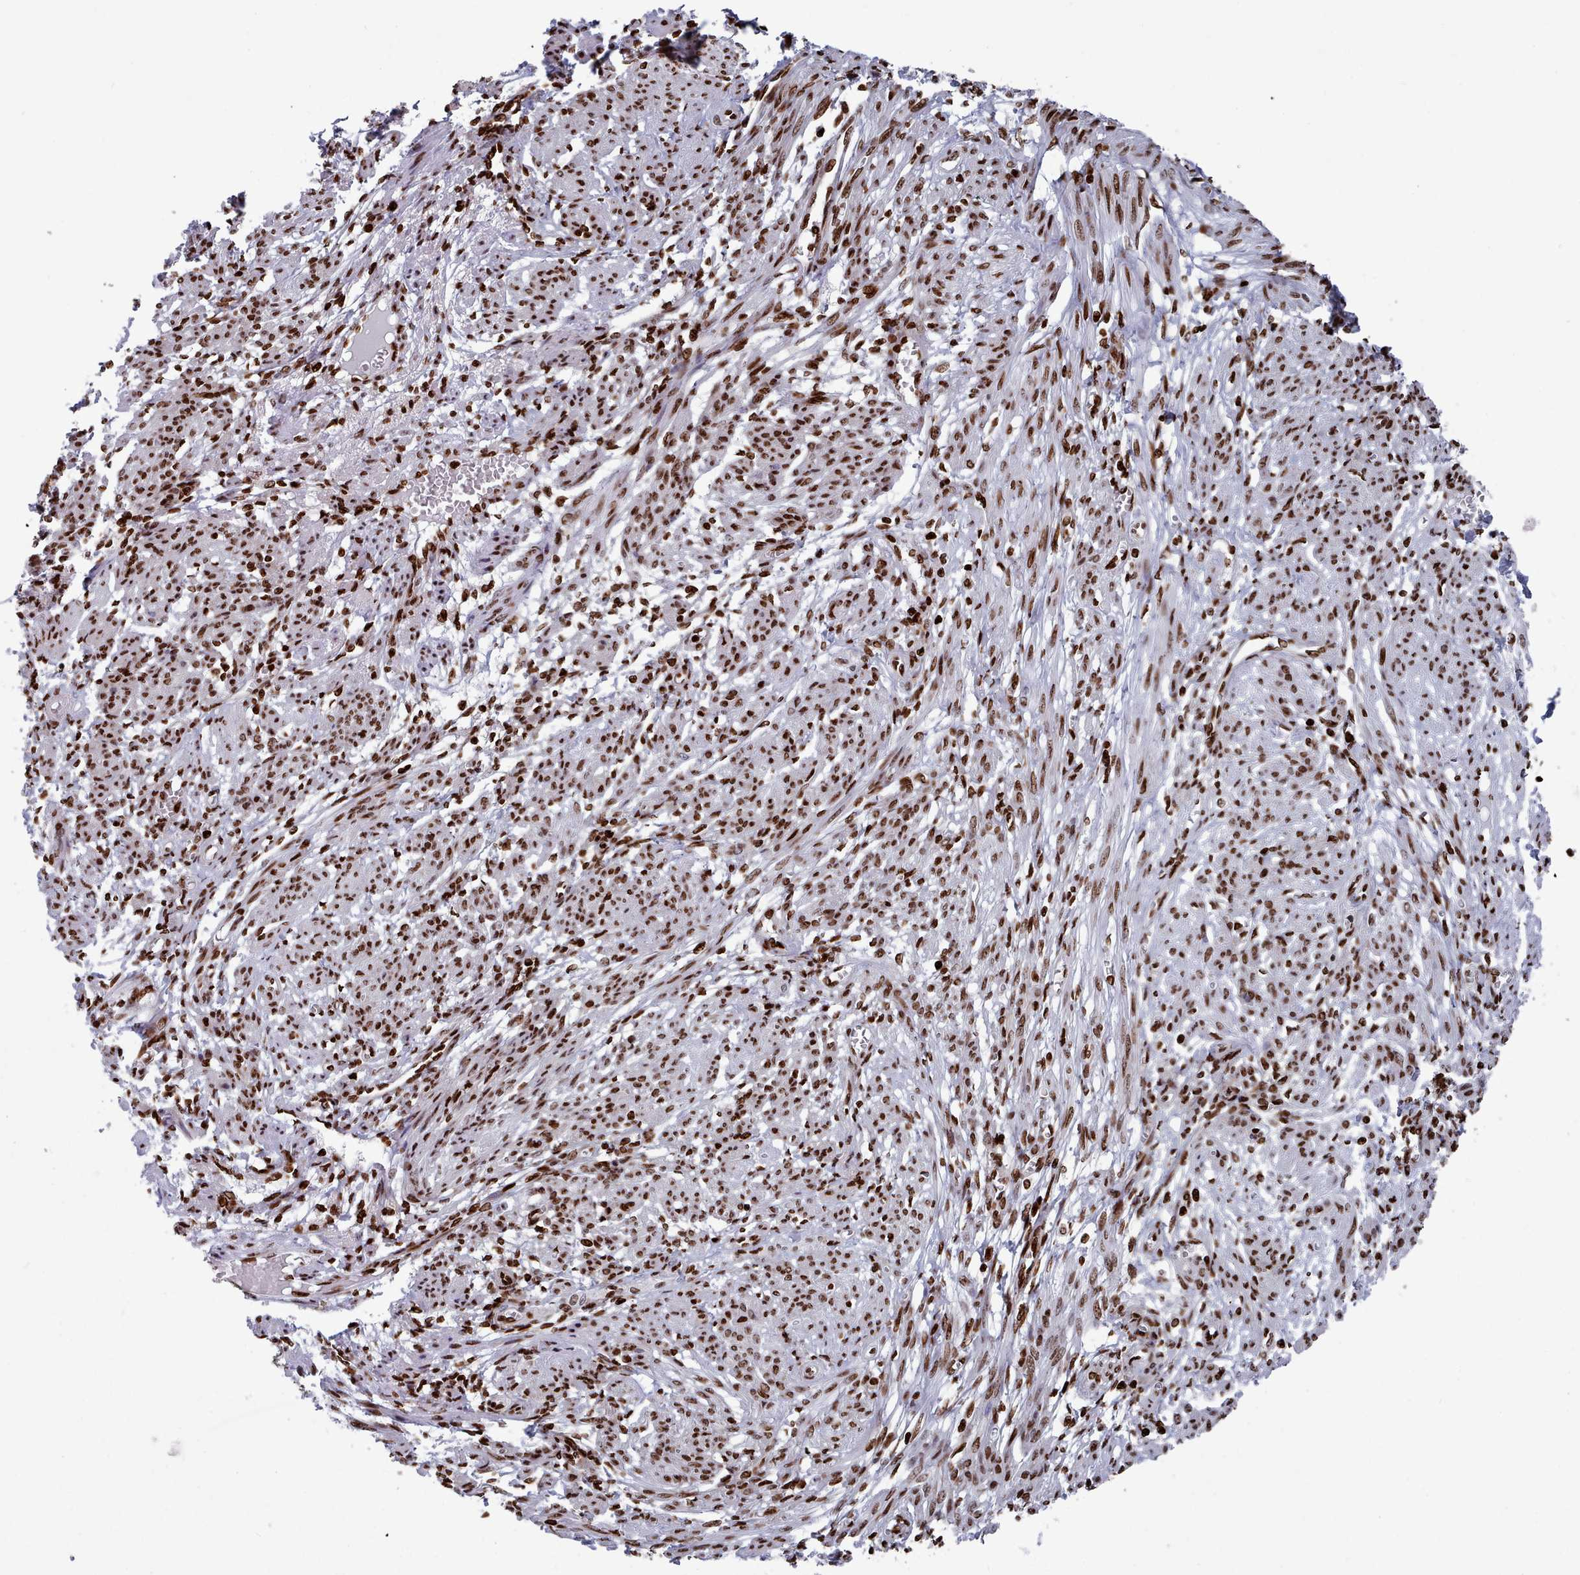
{"staining": {"intensity": "strong", "quantity": ">75%", "location": "nuclear"}, "tissue": "smooth muscle", "cell_type": "Smooth muscle cells", "image_type": "normal", "snomed": [{"axis": "morphology", "description": "Normal tissue, NOS"}, {"axis": "topography", "description": "Smooth muscle"}], "caption": "Immunohistochemistry image of benign smooth muscle: human smooth muscle stained using immunohistochemistry demonstrates high levels of strong protein expression localized specifically in the nuclear of smooth muscle cells, appearing as a nuclear brown color.", "gene": "PCDHB11", "patient": {"sex": "female", "age": 39}}